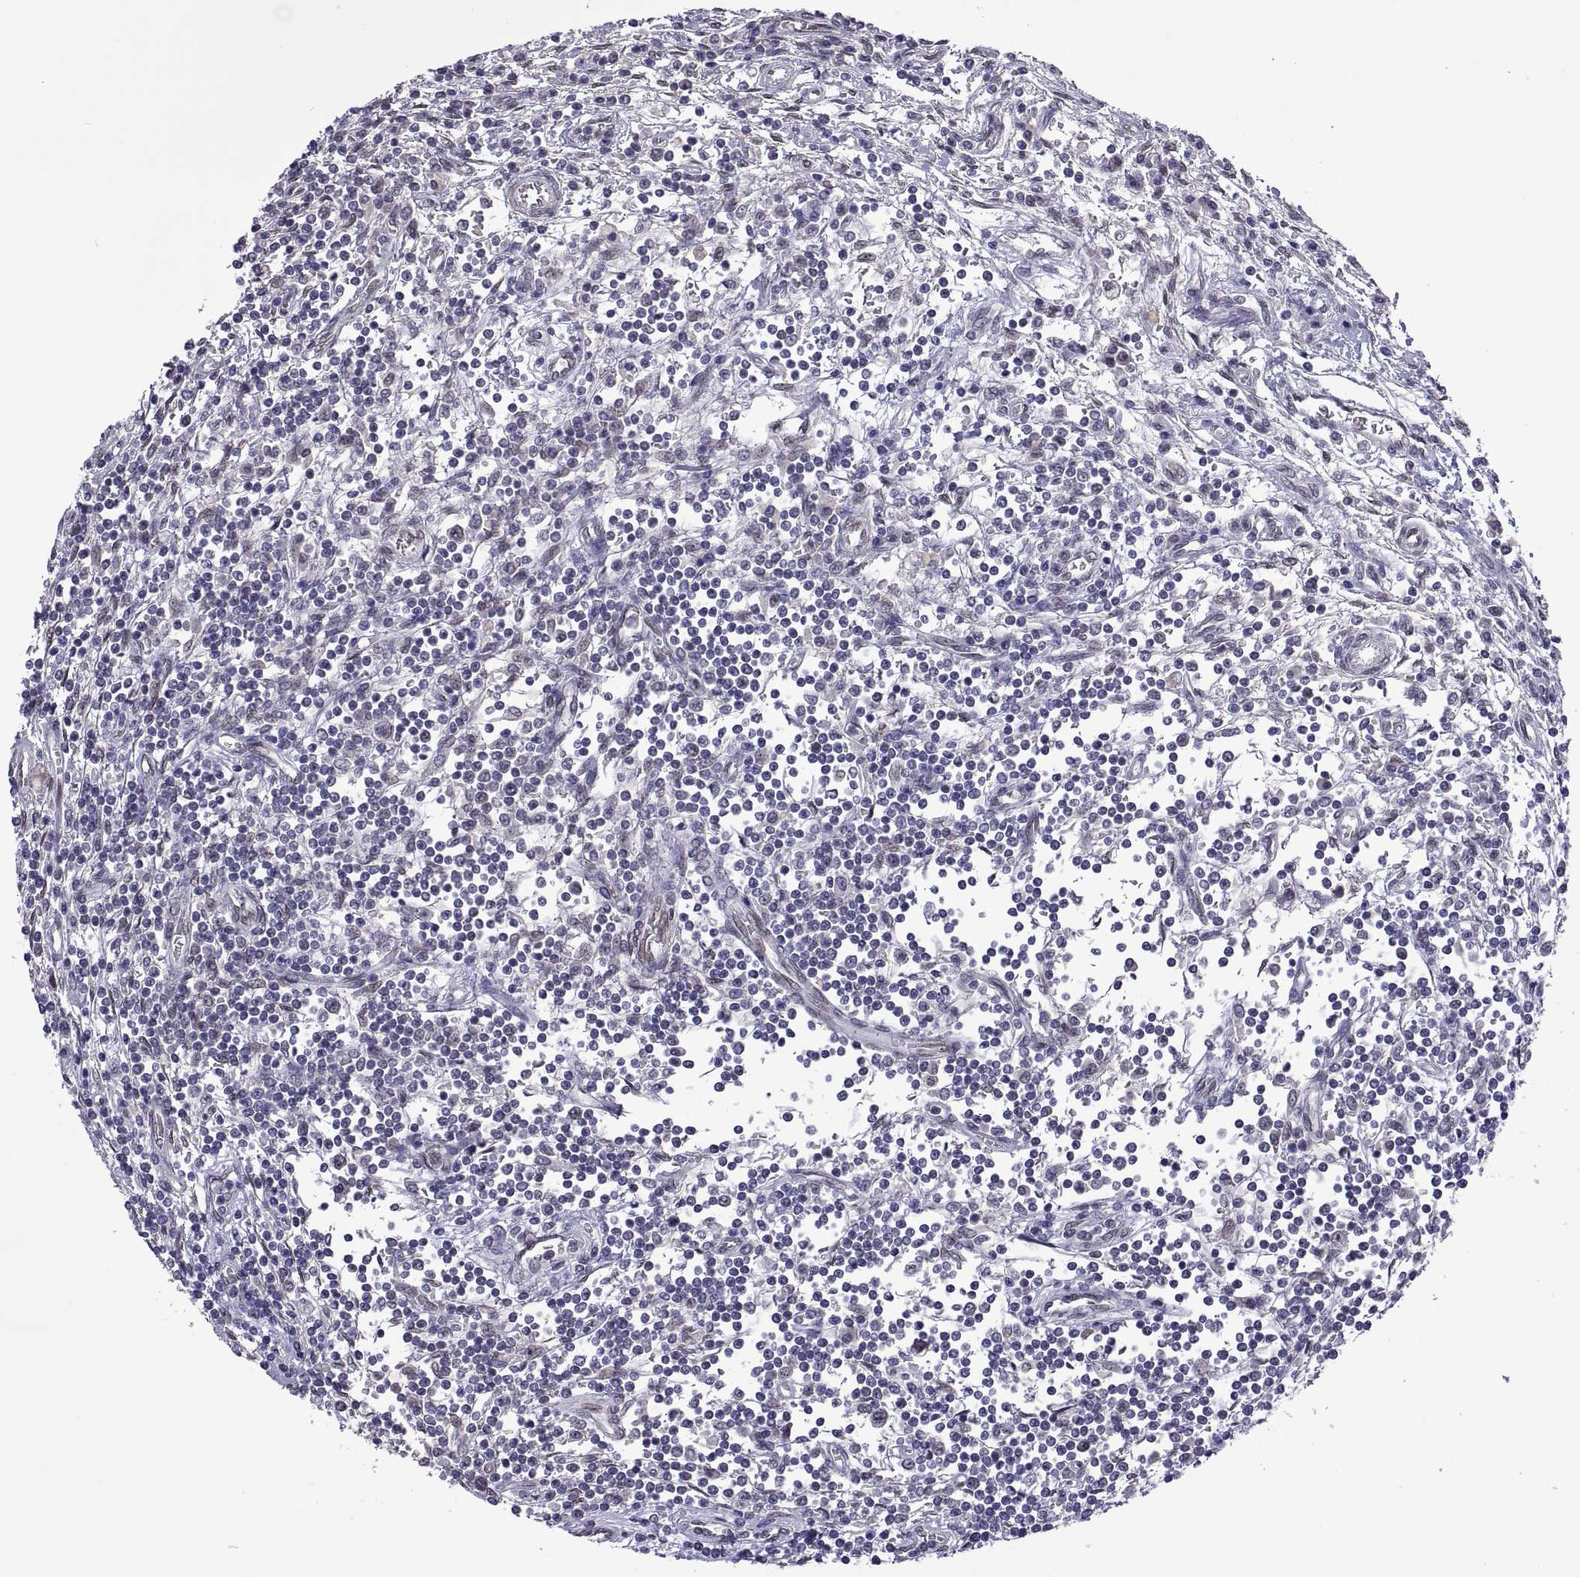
{"staining": {"intensity": "negative", "quantity": "none", "location": "none"}, "tissue": "testis cancer", "cell_type": "Tumor cells", "image_type": "cancer", "snomed": [{"axis": "morphology", "description": "Seminoma, NOS"}, {"axis": "topography", "description": "Testis"}], "caption": "Tumor cells show no significant protein expression in testis cancer.", "gene": "NR4A1", "patient": {"sex": "male", "age": 34}}